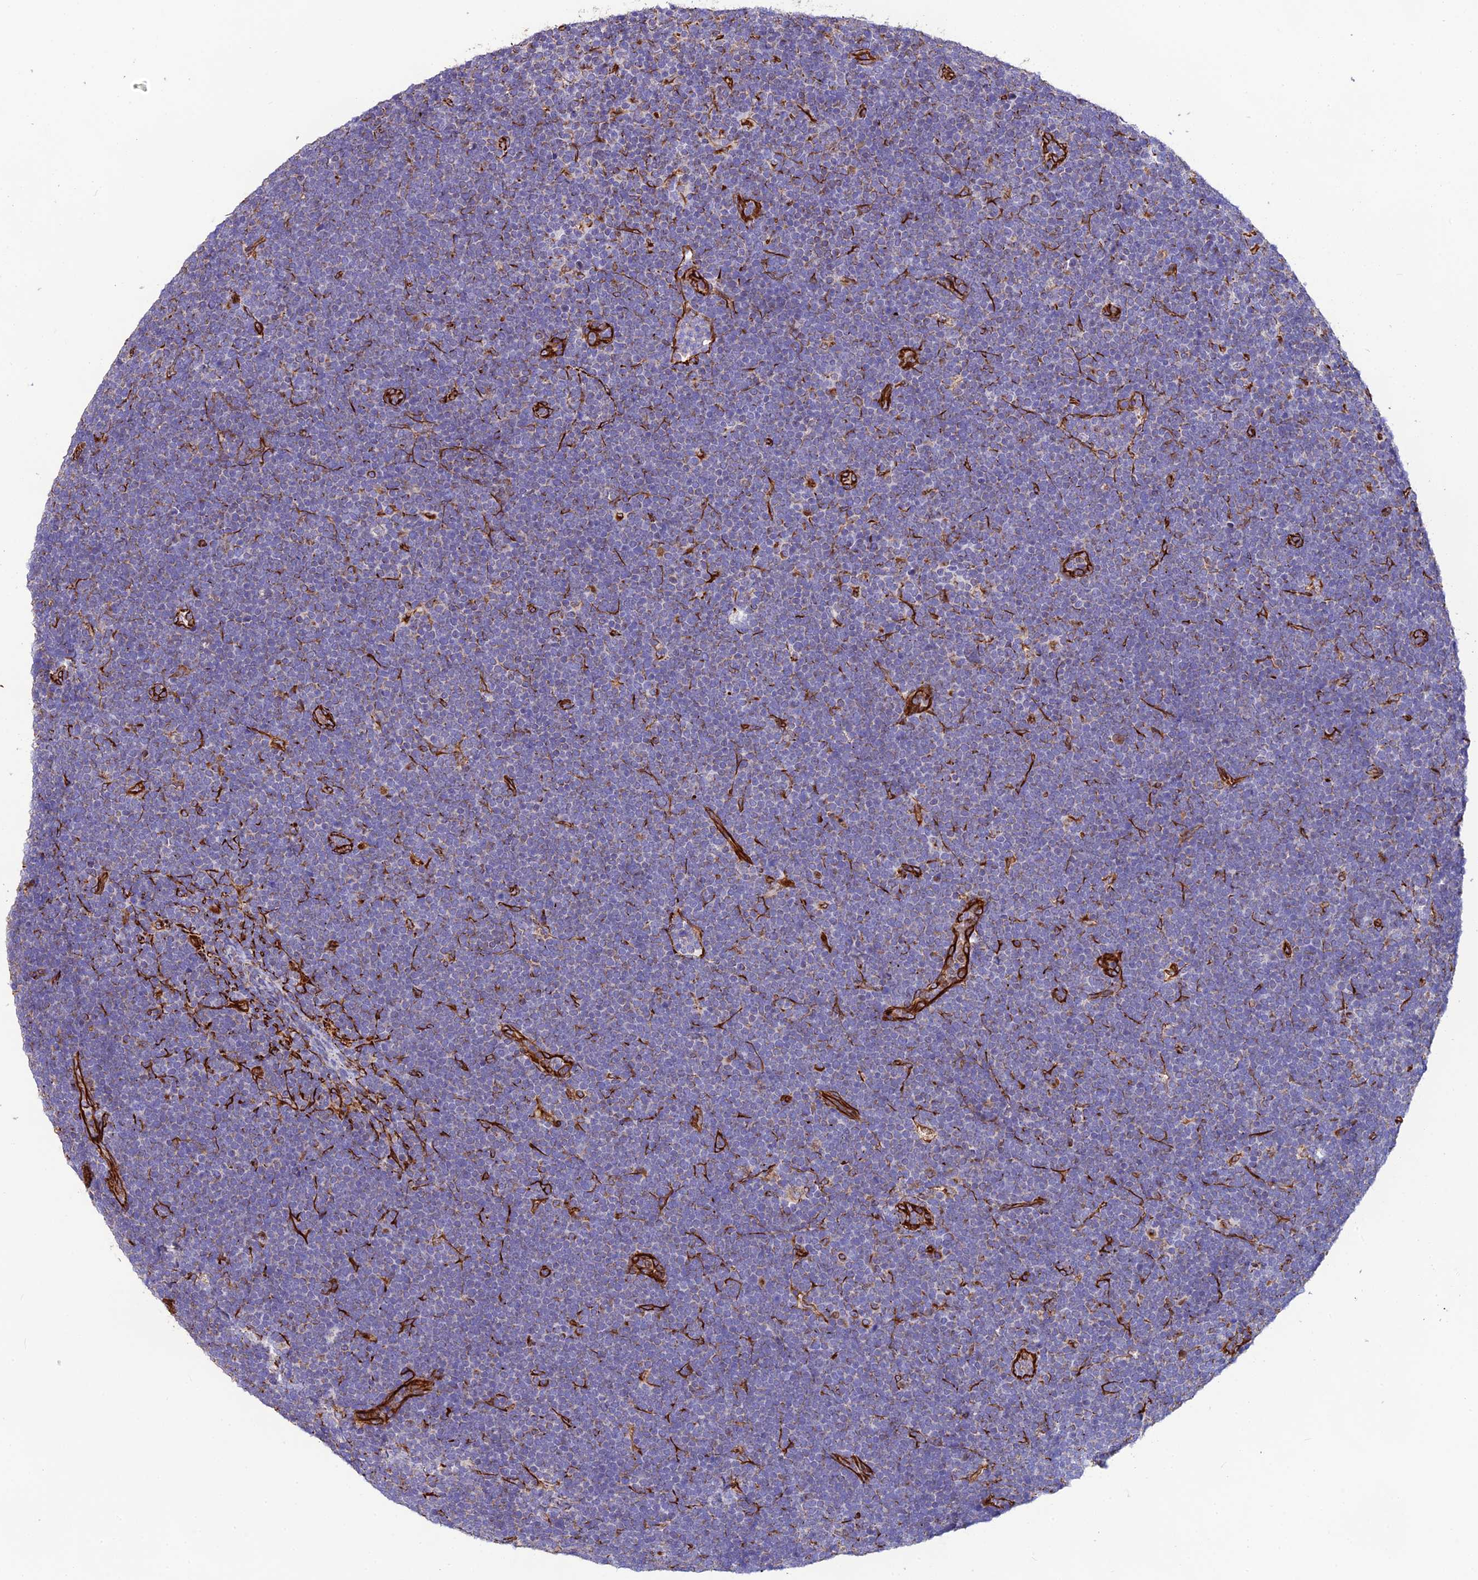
{"staining": {"intensity": "negative", "quantity": "none", "location": "none"}, "tissue": "lymphoma", "cell_type": "Tumor cells", "image_type": "cancer", "snomed": [{"axis": "morphology", "description": "Malignant lymphoma, non-Hodgkin's type, High grade"}, {"axis": "topography", "description": "Lymph node"}], "caption": "Human malignant lymphoma, non-Hodgkin's type (high-grade) stained for a protein using IHC shows no expression in tumor cells.", "gene": "FBXL20", "patient": {"sex": "male", "age": 13}}